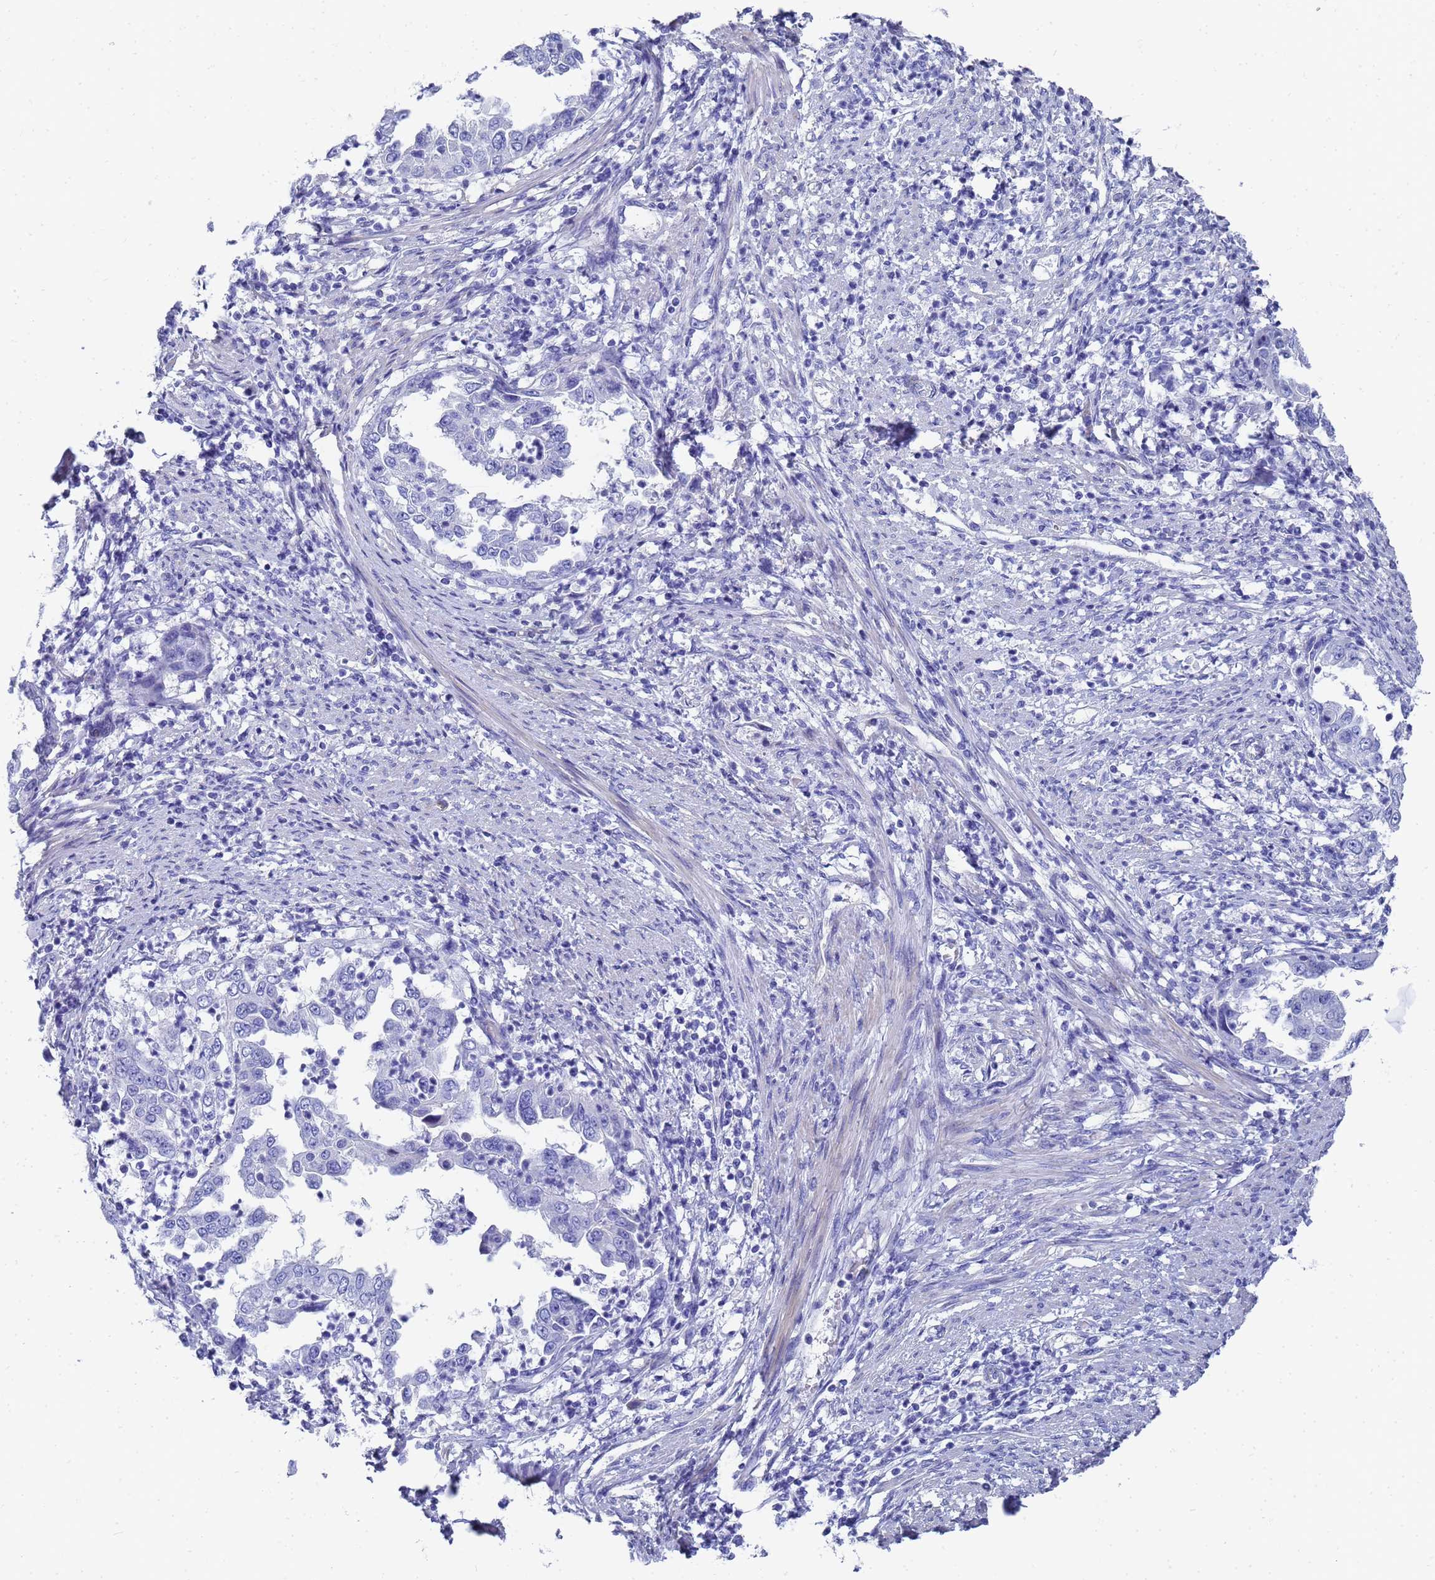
{"staining": {"intensity": "negative", "quantity": "none", "location": "none"}, "tissue": "endometrial cancer", "cell_type": "Tumor cells", "image_type": "cancer", "snomed": [{"axis": "morphology", "description": "Adenocarcinoma, NOS"}, {"axis": "topography", "description": "Endometrium"}], "caption": "The immunohistochemistry (IHC) micrograph has no significant expression in tumor cells of endometrial cancer (adenocarcinoma) tissue.", "gene": "TUBB1", "patient": {"sex": "female", "age": 85}}